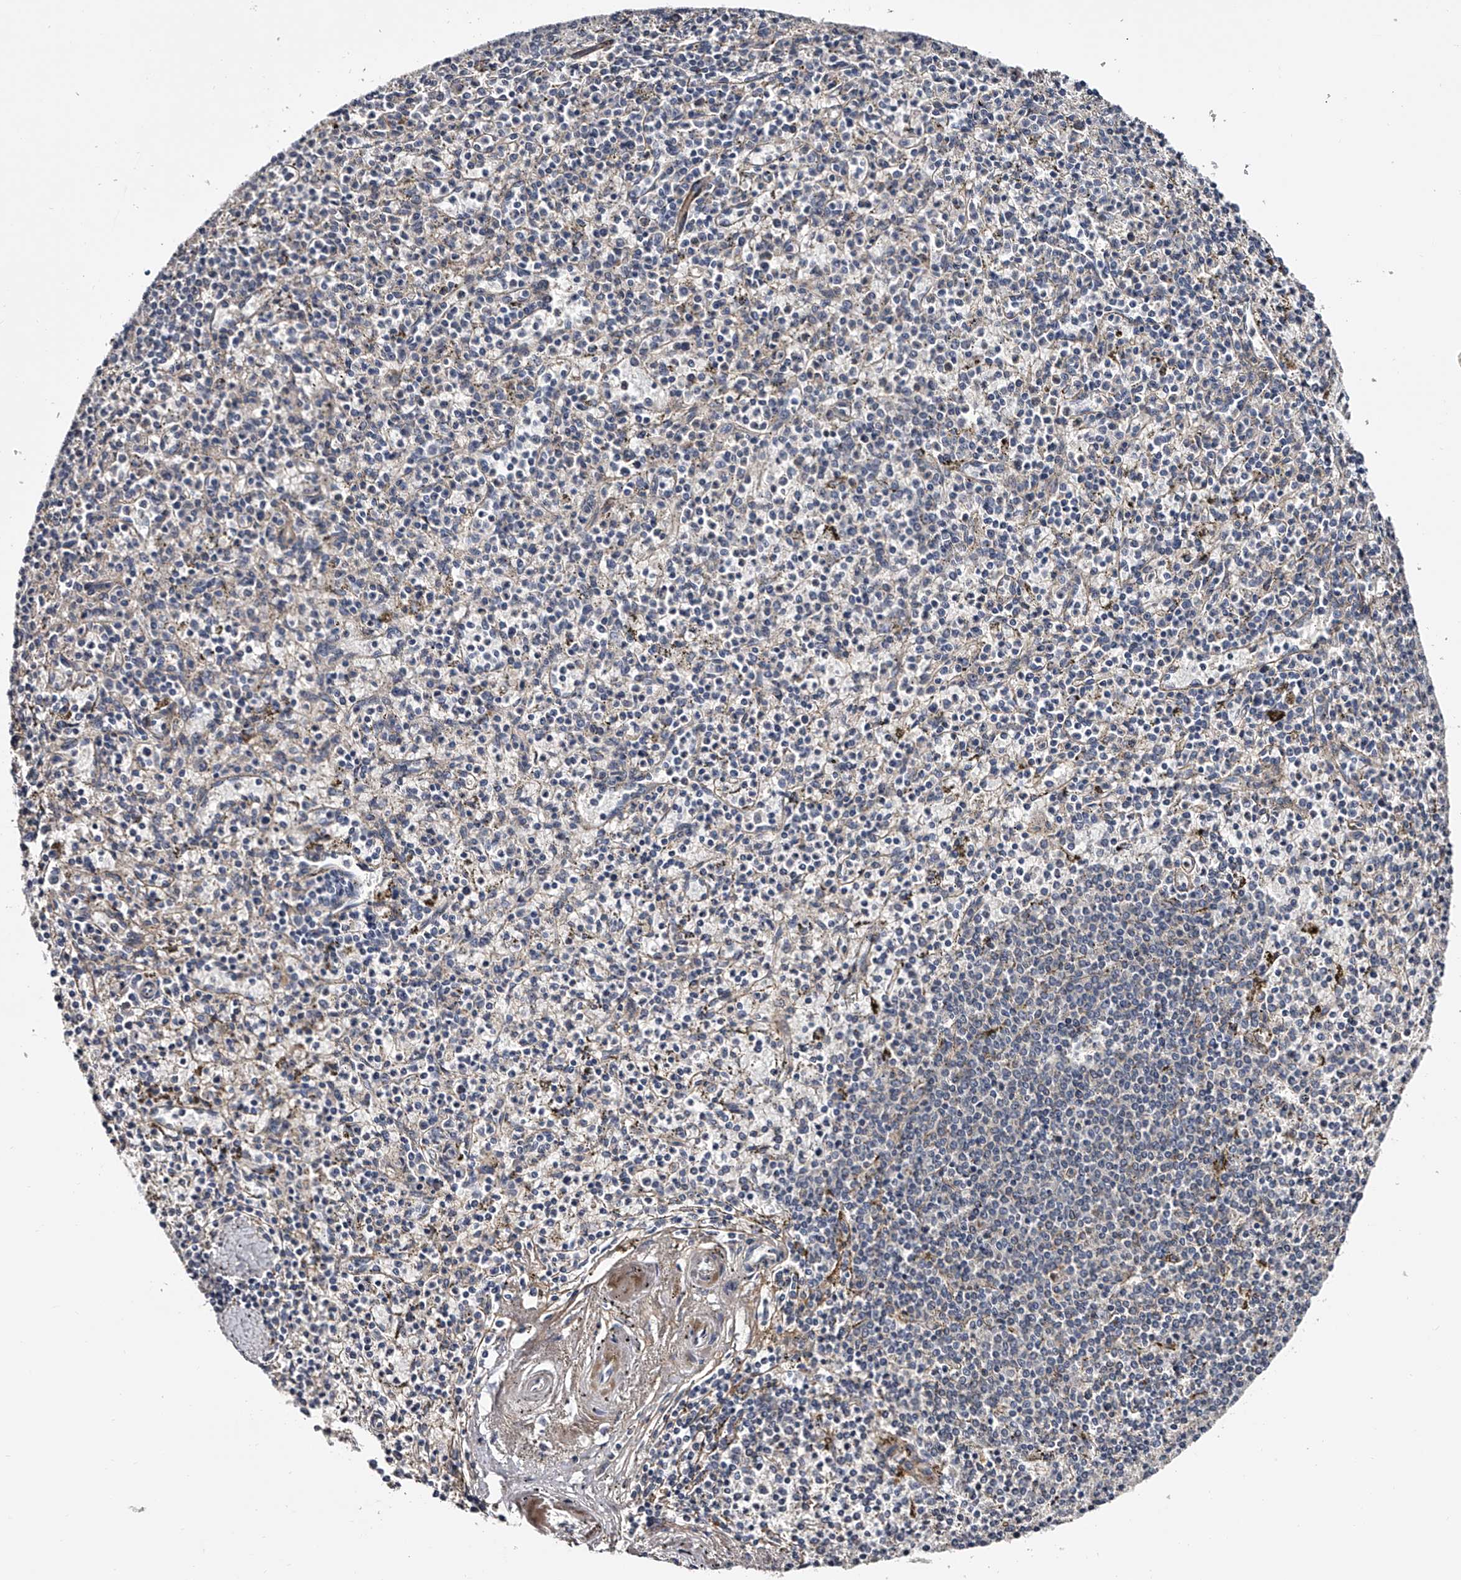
{"staining": {"intensity": "negative", "quantity": "none", "location": "none"}, "tissue": "spleen", "cell_type": "Cells in red pulp", "image_type": "normal", "snomed": [{"axis": "morphology", "description": "Normal tissue, NOS"}, {"axis": "topography", "description": "Spleen"}], "caption": "Cells in red pulp show no significant protein positivity in normal spleen. Nuclei are stained in blue.", "gene": "MDN1", "patient": {"sex": "male", "age": 72}}